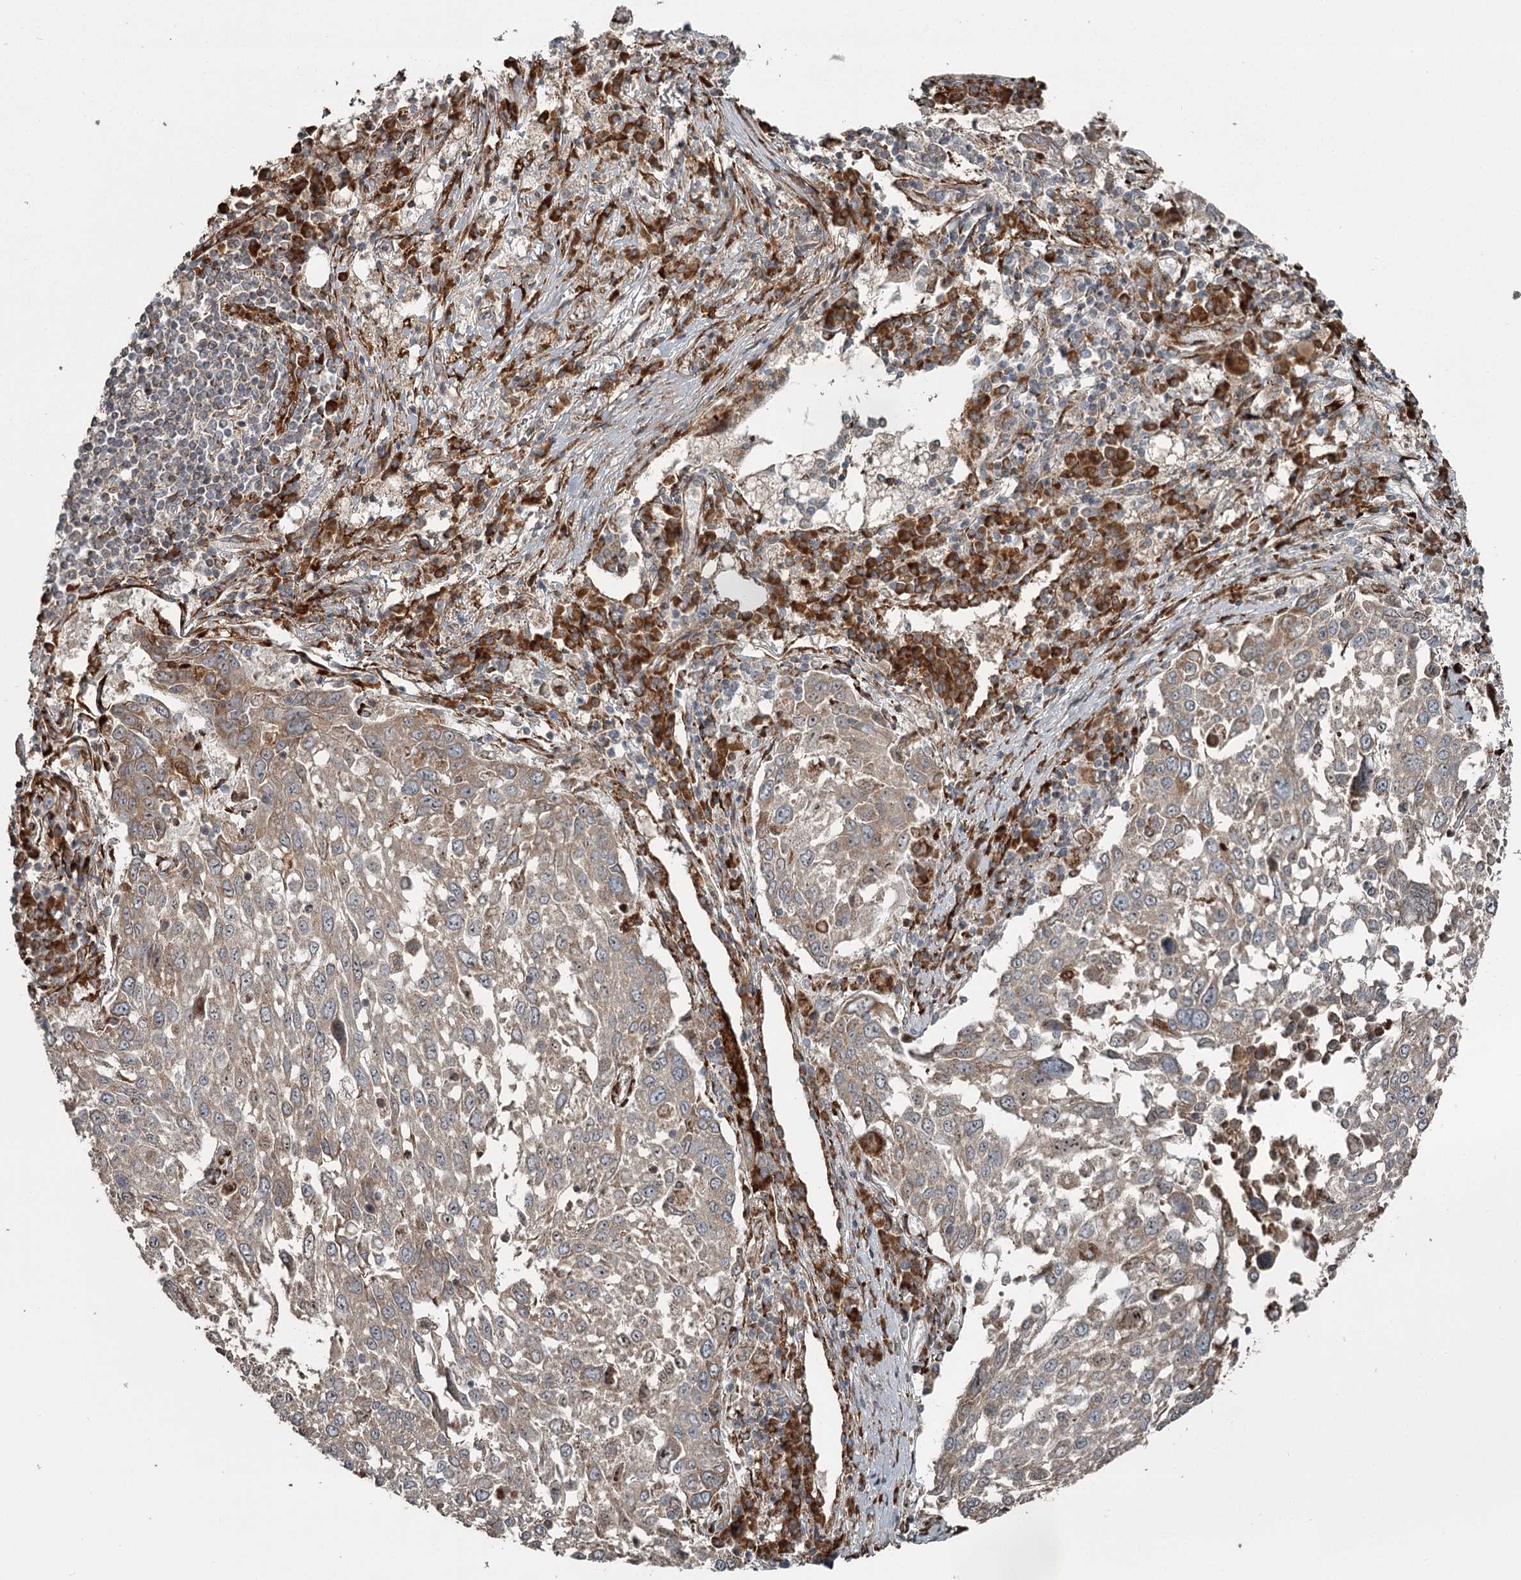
{"staining": {"intensity": "moderate", "quantity": "25%-75%", "location": "cytoplasmic/membranous"}, "tissue": "lung cancer", "cell_type": "Tumor cells", "image_type": "cancer", "snomed": [{"axis": "morphology", "description": "Squamous cell carcinoma, NOS"}, {"axis": "topography", "description": "Lung"}], "caption": "Approximately 25%-75% of tumor cells in human lung cancer (squamous cell carcinoma) display moderate cytoplasmic/membranous protein expression as visualized by brown immunohistochemical staining.", "gene": "RASSF8", "patient": {"sex": "male", "age": 65}}